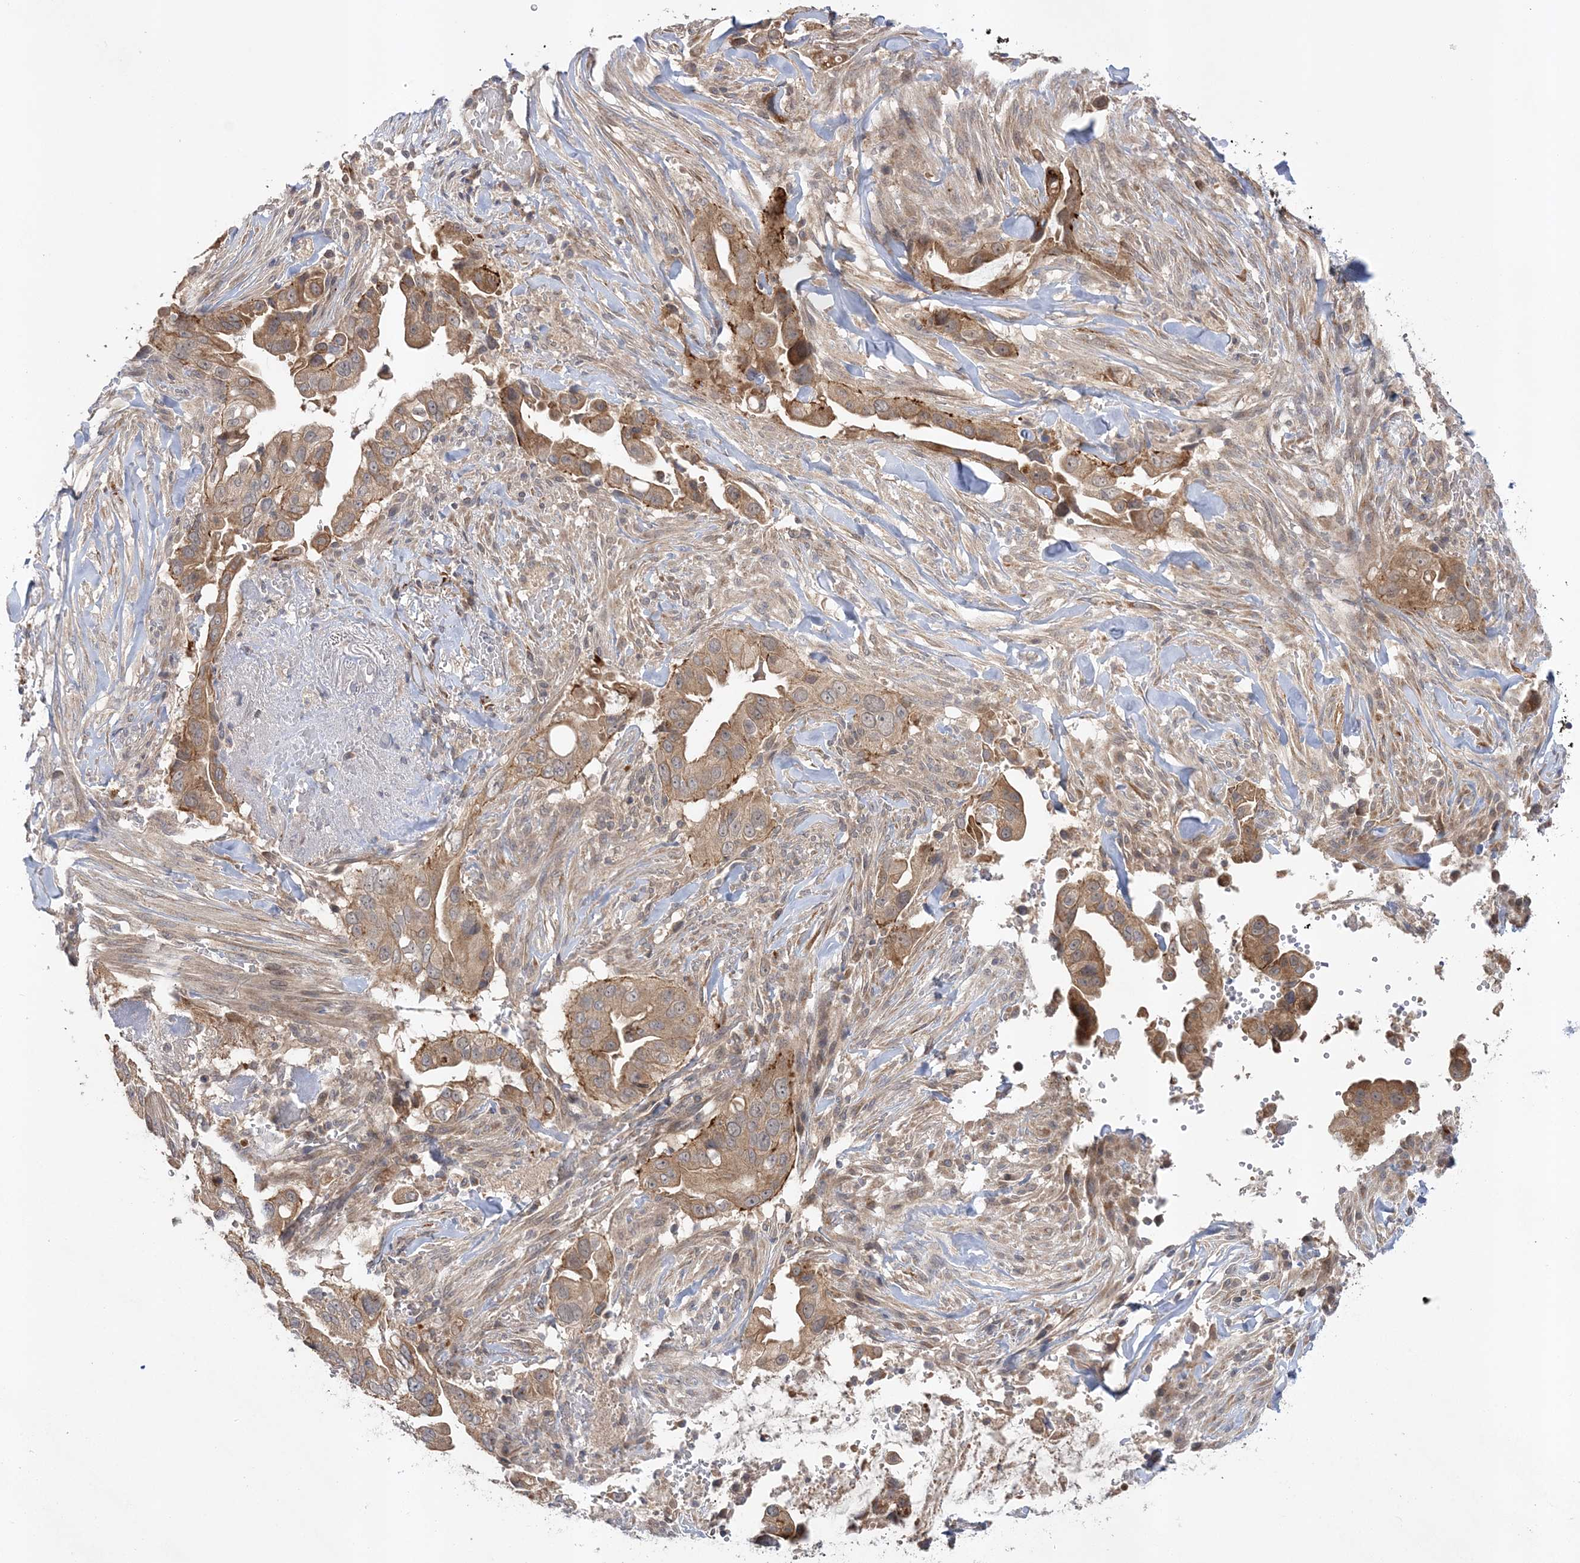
{"staining": {"intensity": "moderate", "quantity": ">75%", "location": "cytoplasmic/membranous"}, "tissue": "pancreatic cancer", "cell_type": "Tumor cells", "image_type": "cancer", "snomed": [{"axis": "morphology", "description": "Inflammation, NOS"}, {"axis": "morphology", "description": "Adenocarcinoma, NOS"}, {"axis": "topography", "description": "Pancreas"}], "caption": "Protein expression analysis of adenocarcinoma (pancreatic) demonstrates moderate cytoplasmic/membranous positivity in approximately >75% of tumor cells. (DAB = brown stain, brightfield microscopy at high magnification).", "gene": "MMADHC", "patient": {"sex": "female", "age": 56}}